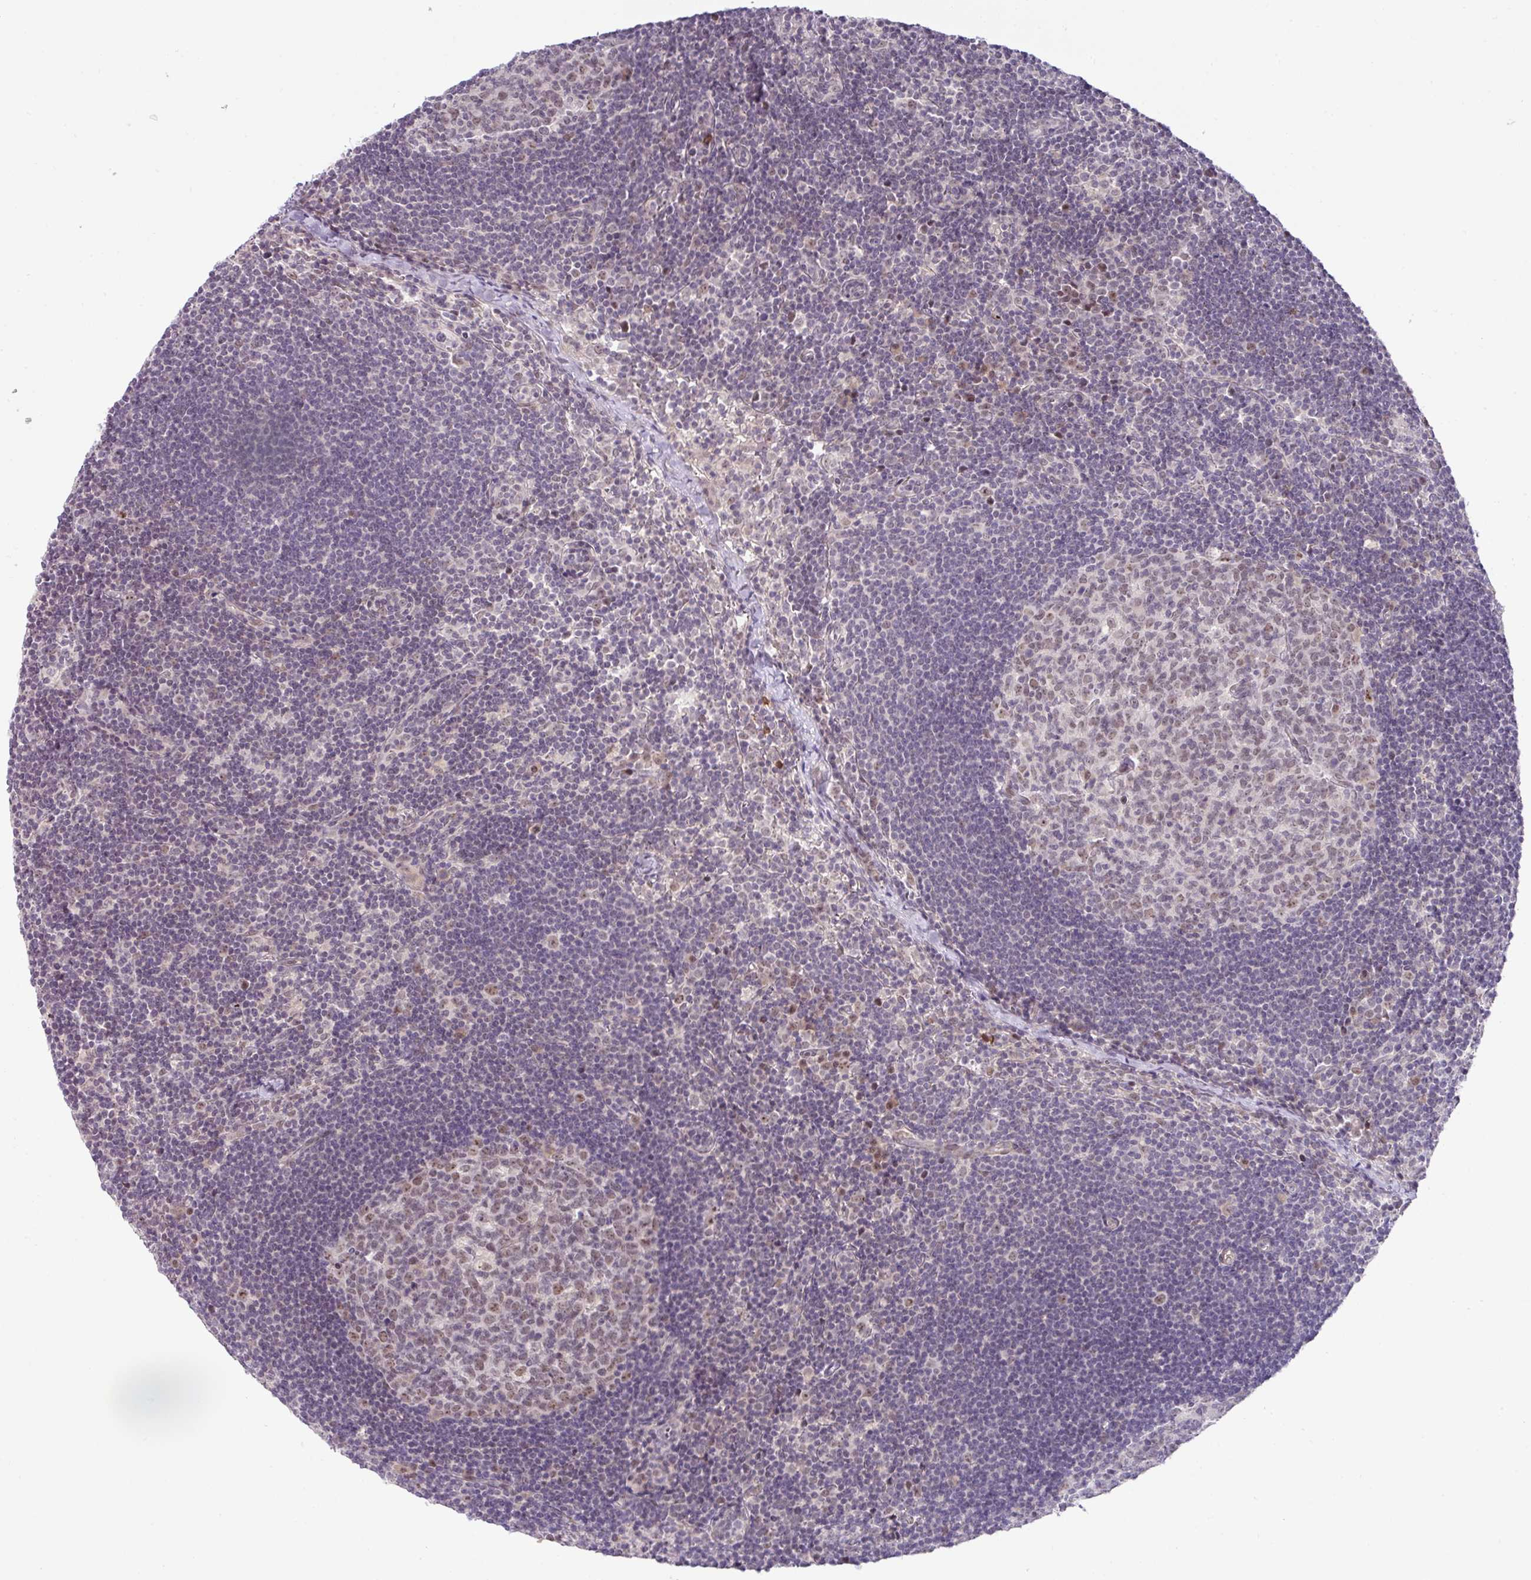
{"staining": {"intensity": "moderate", "quantity": "25%-75%", "location": "nuclear"}, "tissue": "lymph node", "cell_type": "Germinal center cells", "image_type": "normal", "snomed": [{"axis": "morphology", "description": "Normal tissue, NOS"}, {"axis": "topography", "description": "Lymph node"}], "caption": "An immunohistochemistry (IHC) micrograph of unremarkable tissue is shown. Protein staining in brown labels moderate nuclear positivity in lymph node within germinal center cells.", "gene": "PARP2", "patient": {"sex": "female", "age": 29}}